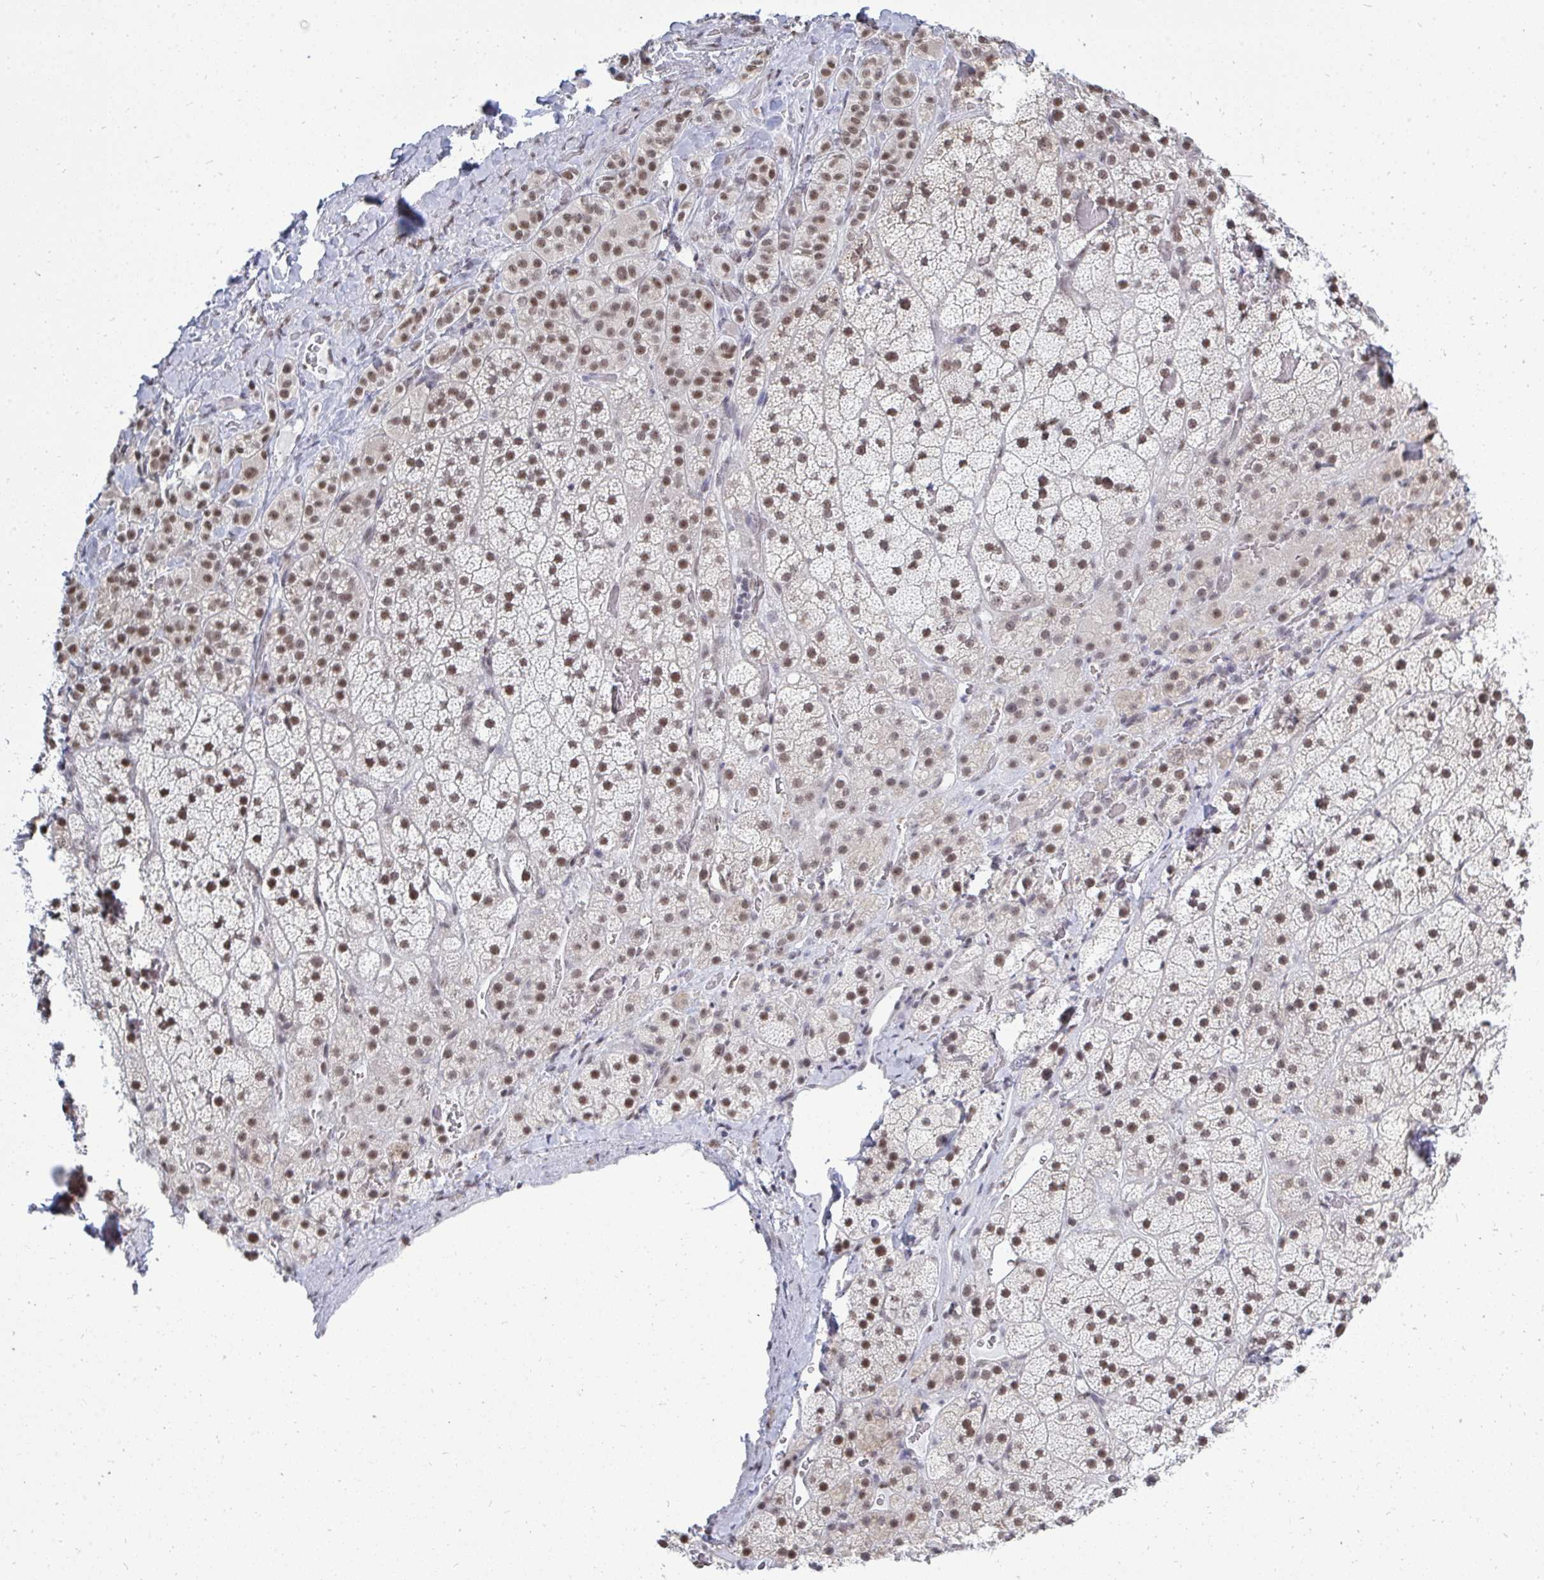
{"staining": {"intensity": "moderate", "quantity": ">75%", "location": "nuclear"}, "tissue": "adrenal gland", "cell_type": "Glandular cells", "image_type": "normal", "snomed": [{"axis": "morphology", "description": "Normal tissue, NOS"}, {"axis": "topography", "description": "Adrenal gland"}], "caption": "Immunohistochemistry (IHC) (DAB (3,3'-diaminobenzidine)) staining of unremarkable human adrenal gland shows moderate nuclear protein staining in approximately >75% of glandular cells.", "gene": "TRIP12", "patient": {"sex": "male", "age": 57}}